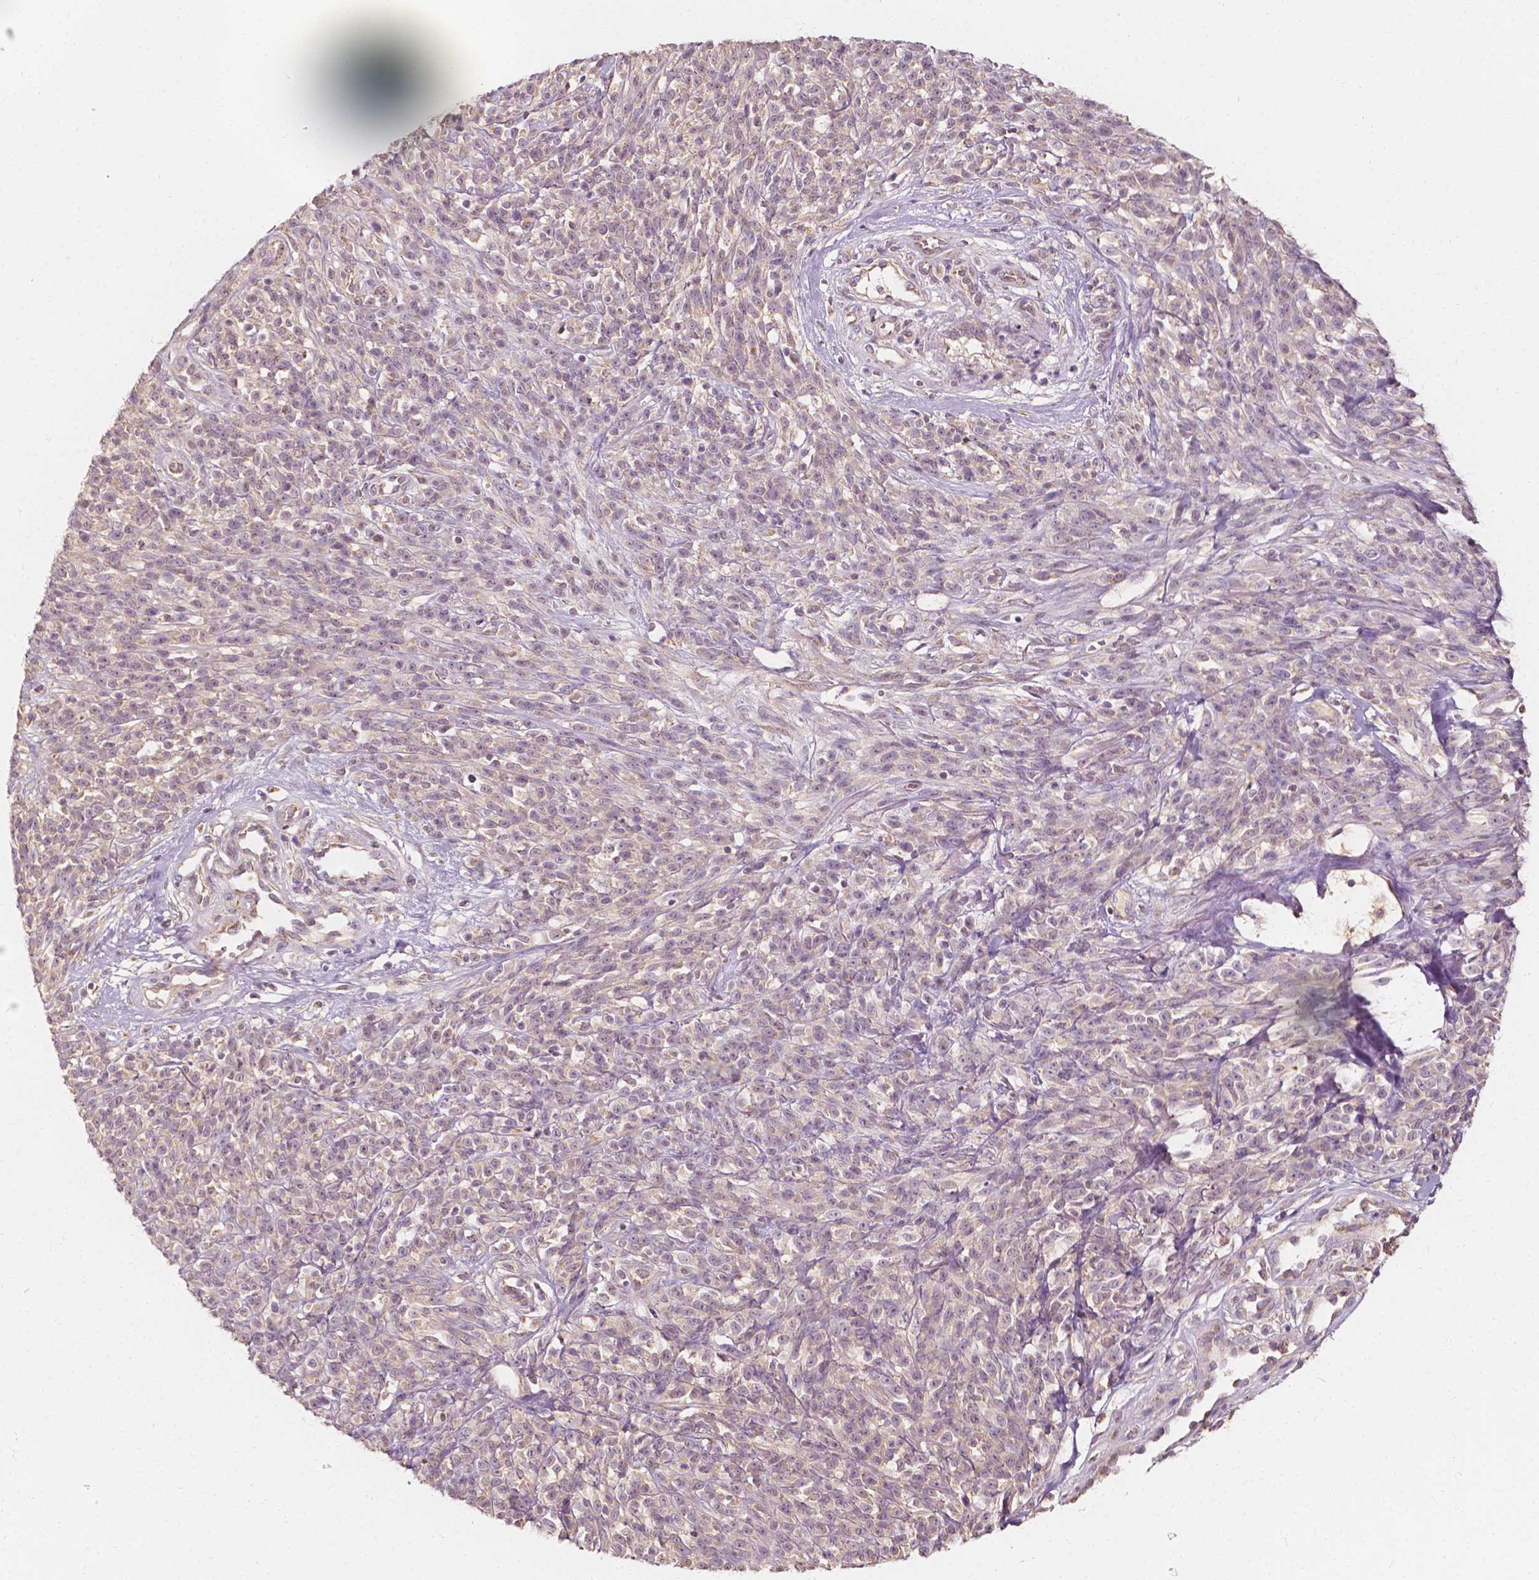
{"staining": {"intensity": "negative", "quantity": "none", "location": "none"}, "tissue": "melanoma", "cell_type": "Tumor cells", "image_type": "cancer", "snomed": [{"axis": "morphology", "description": "Malignant melanoma, NOS"}, {"axis": "topography", "description": "Skin"}, {"axis": "topography", "description": "Skin of trunk"}], "caption": "Immunohistochemistry histopathology image of human melanoma stained for a protein (brown), which reveals no expression in tumor cells.", "gene": "SHPK", "patient": {"sex": "male", "age": 74}}